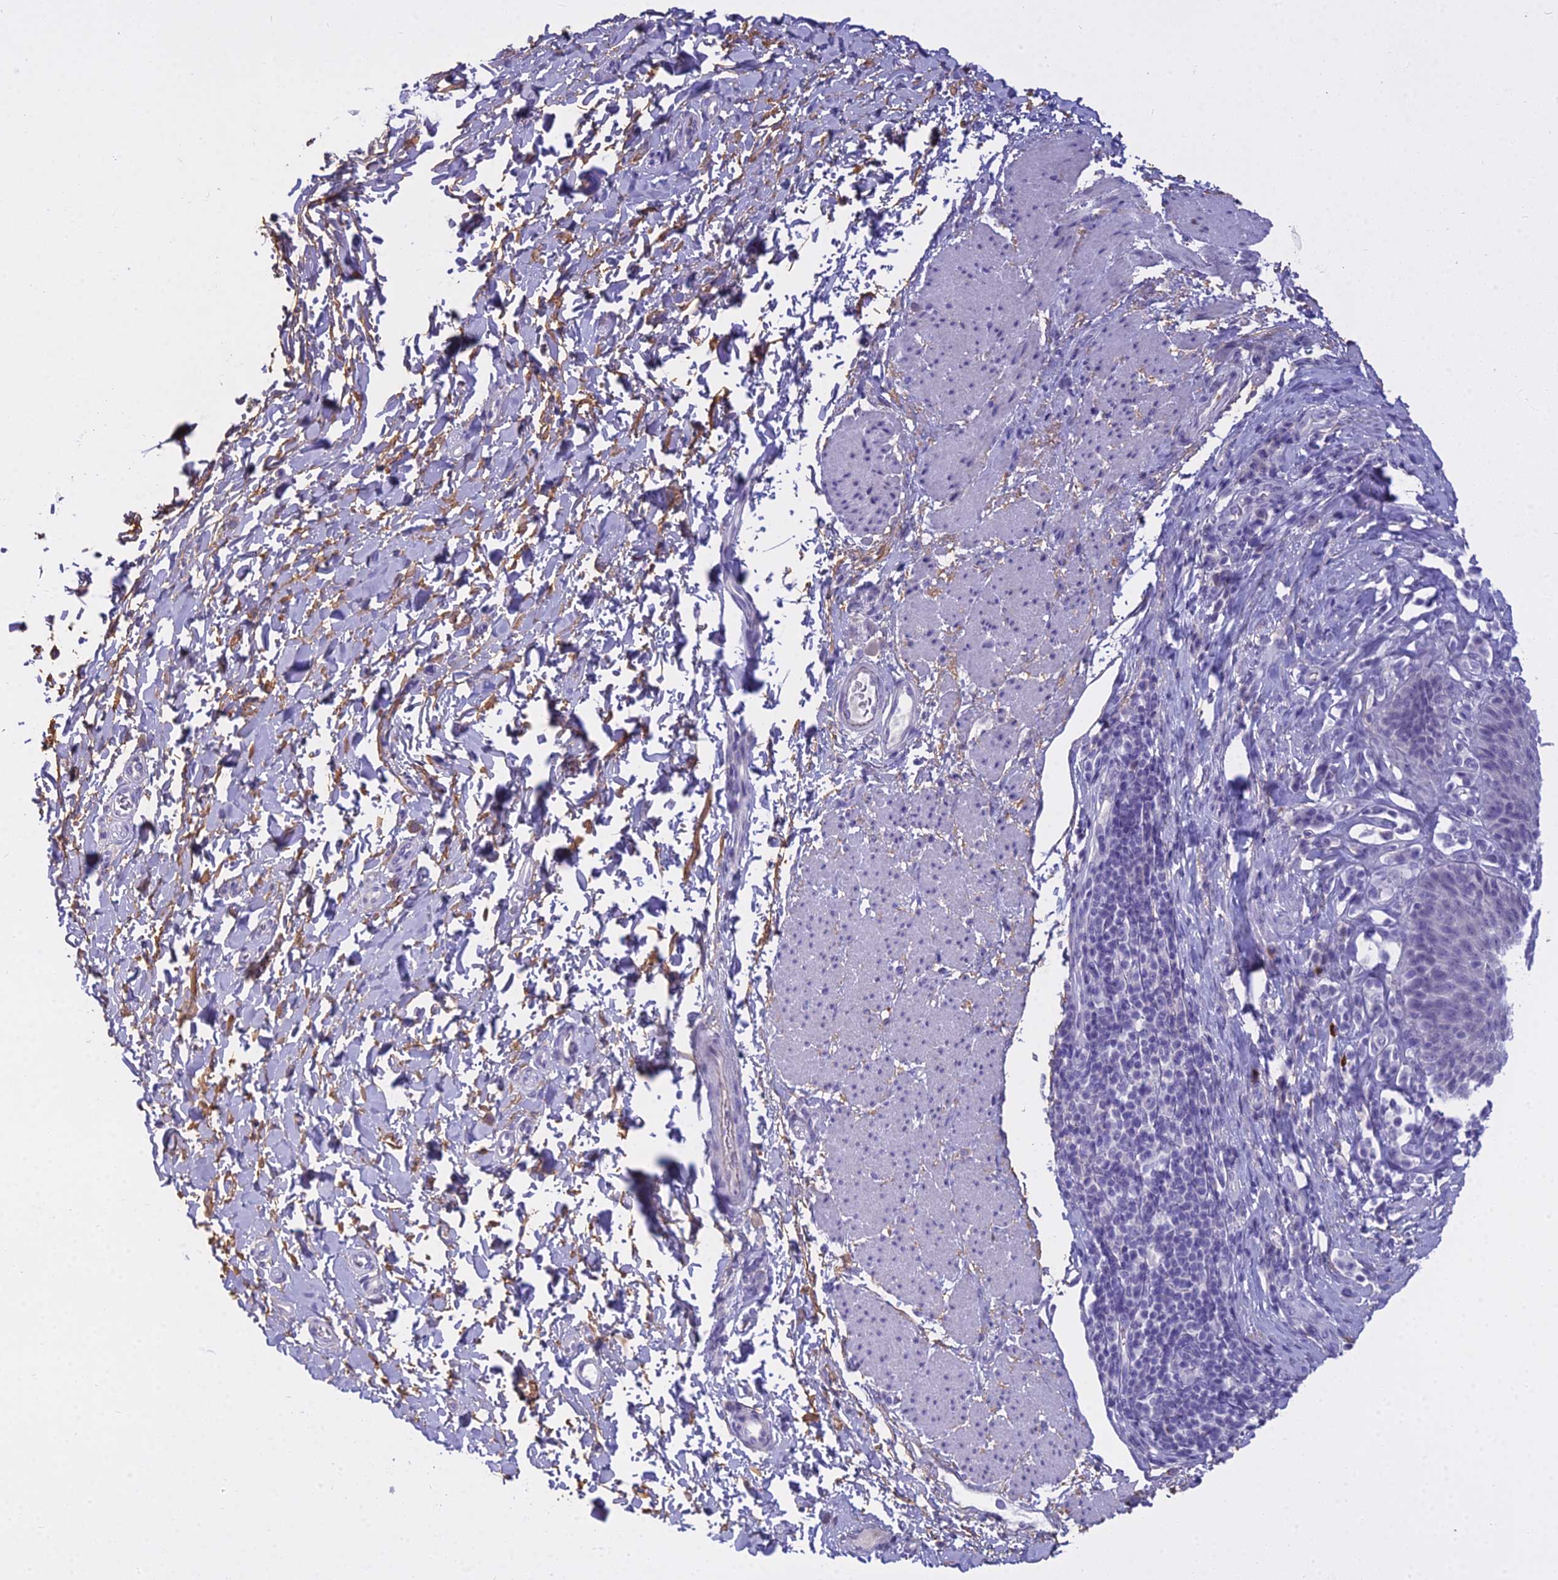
{"staining": {"intensity": "negative", "quantity": "none", "location": "none"}, "tissue": "esophagus", "cell_type": "Squamous epithelial cells", "image_type": "normal", "snomed": [{"axis": "morphology", "description": "Normal tissue, NOS"}, {"axis": "topography", "description": "Esophagus"}], "caption": "The histopathology image exhibits no significant expression in squamous epithelial cells of esophagus. Nuclei are stained in blue.", "gene": "OSTN", "patient": {"sex": "female", "age": 61}}